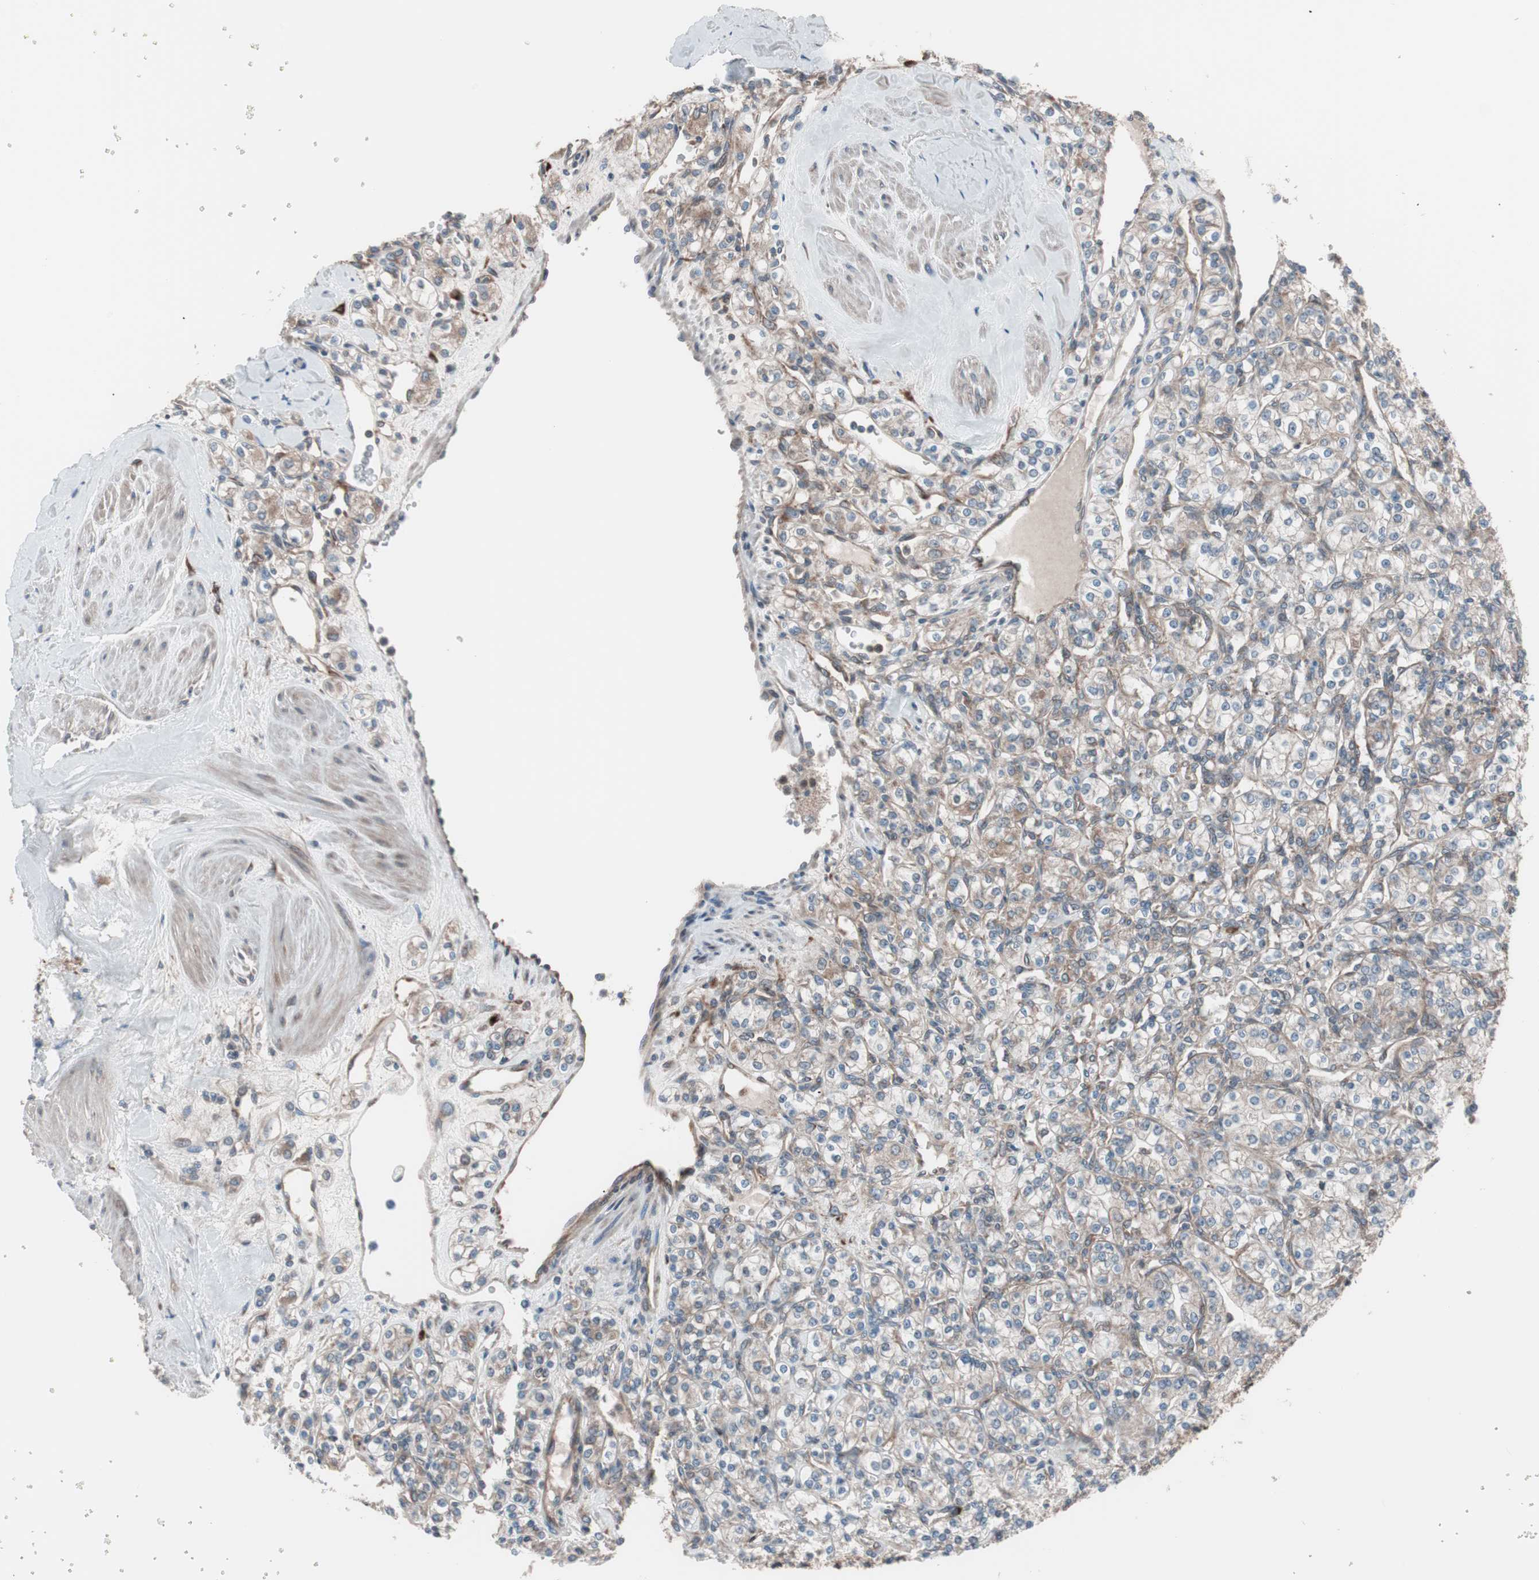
{"staining": {"intensity": "moderate", "quantity": "25%-75%", "location": "cytoplasmic/membranous"}, "tissue": "renal cancer", "cell_type": "Tumor cells", "image_type": "cancer", "snomed": [{"axis": "morphology", "description": "Adenocarcinoma, NOS"}, {"axis": "topography", "description": "Kidney"}], "caption": "The image demonstrates a brown stain indicating the presence of a protein in the cytoplasmic/membranous of tumor cells in renal cancer.", "gene": "SEC31A", "patient": {"sex": "male", "age": 77}}